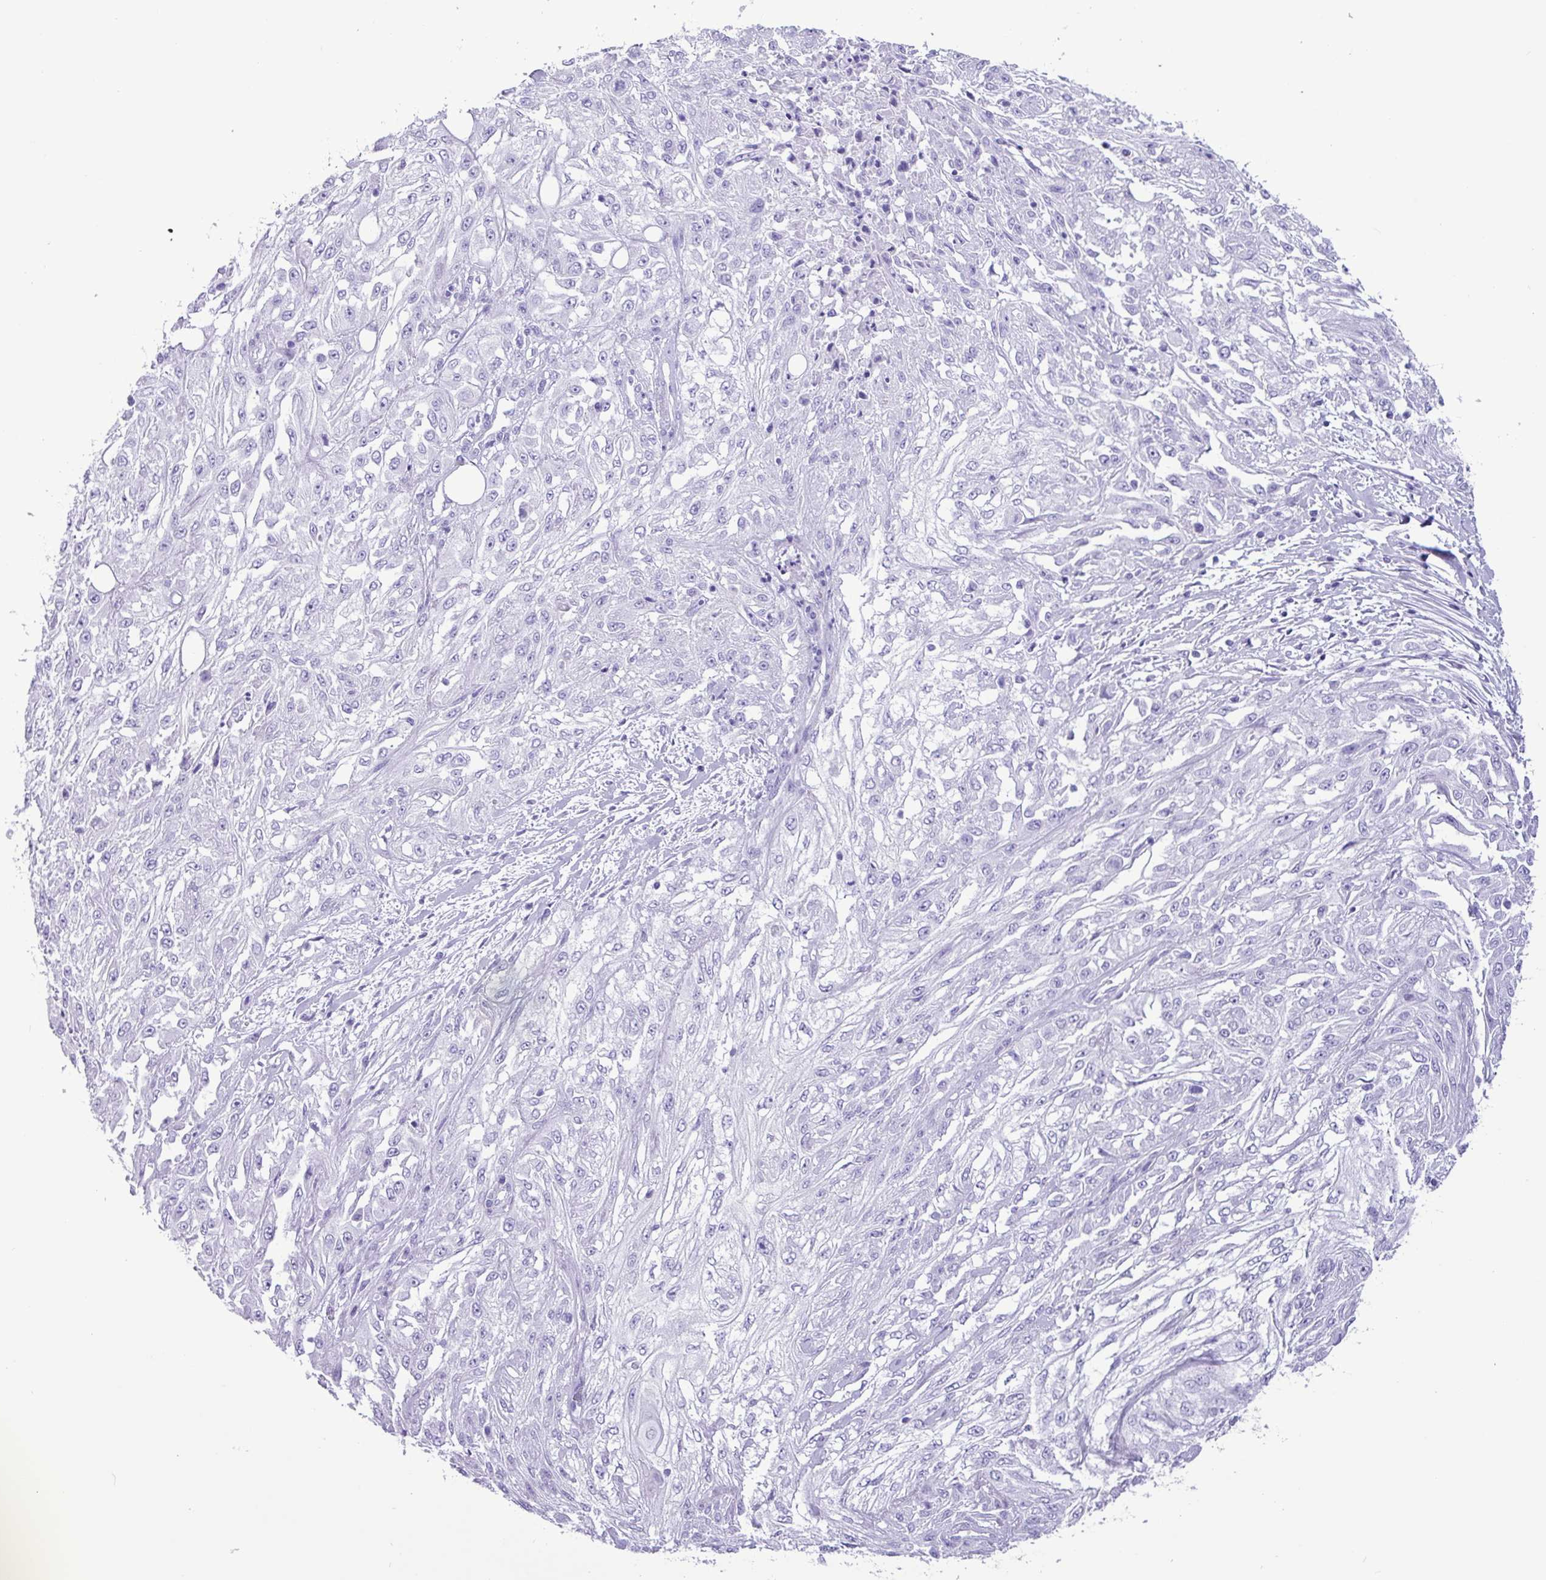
{"staining": {"intensity": "negative", "quantity": "none", "location": "none"}, "tissue": "skin cancer", "cell_type": "Tumor cells", "image_type": "cancer", "snomed": [{"axis": "morphology", "description": "Squamous cell carcinoma, NOS"}, {"axis": "morphology", "description": "Squamous cell carcinoma, metastatic, NOS"}, {"axis": "topography", "description": "Skin"}, {"axis": "topography", "description": "Lymph node"}], "caption": "Skin cancer was stained to show a protein in brown. There is no significant positivity in tumor cells.", "gene": "CKMT2", "patient": {"sex": "male", "age": 75}}